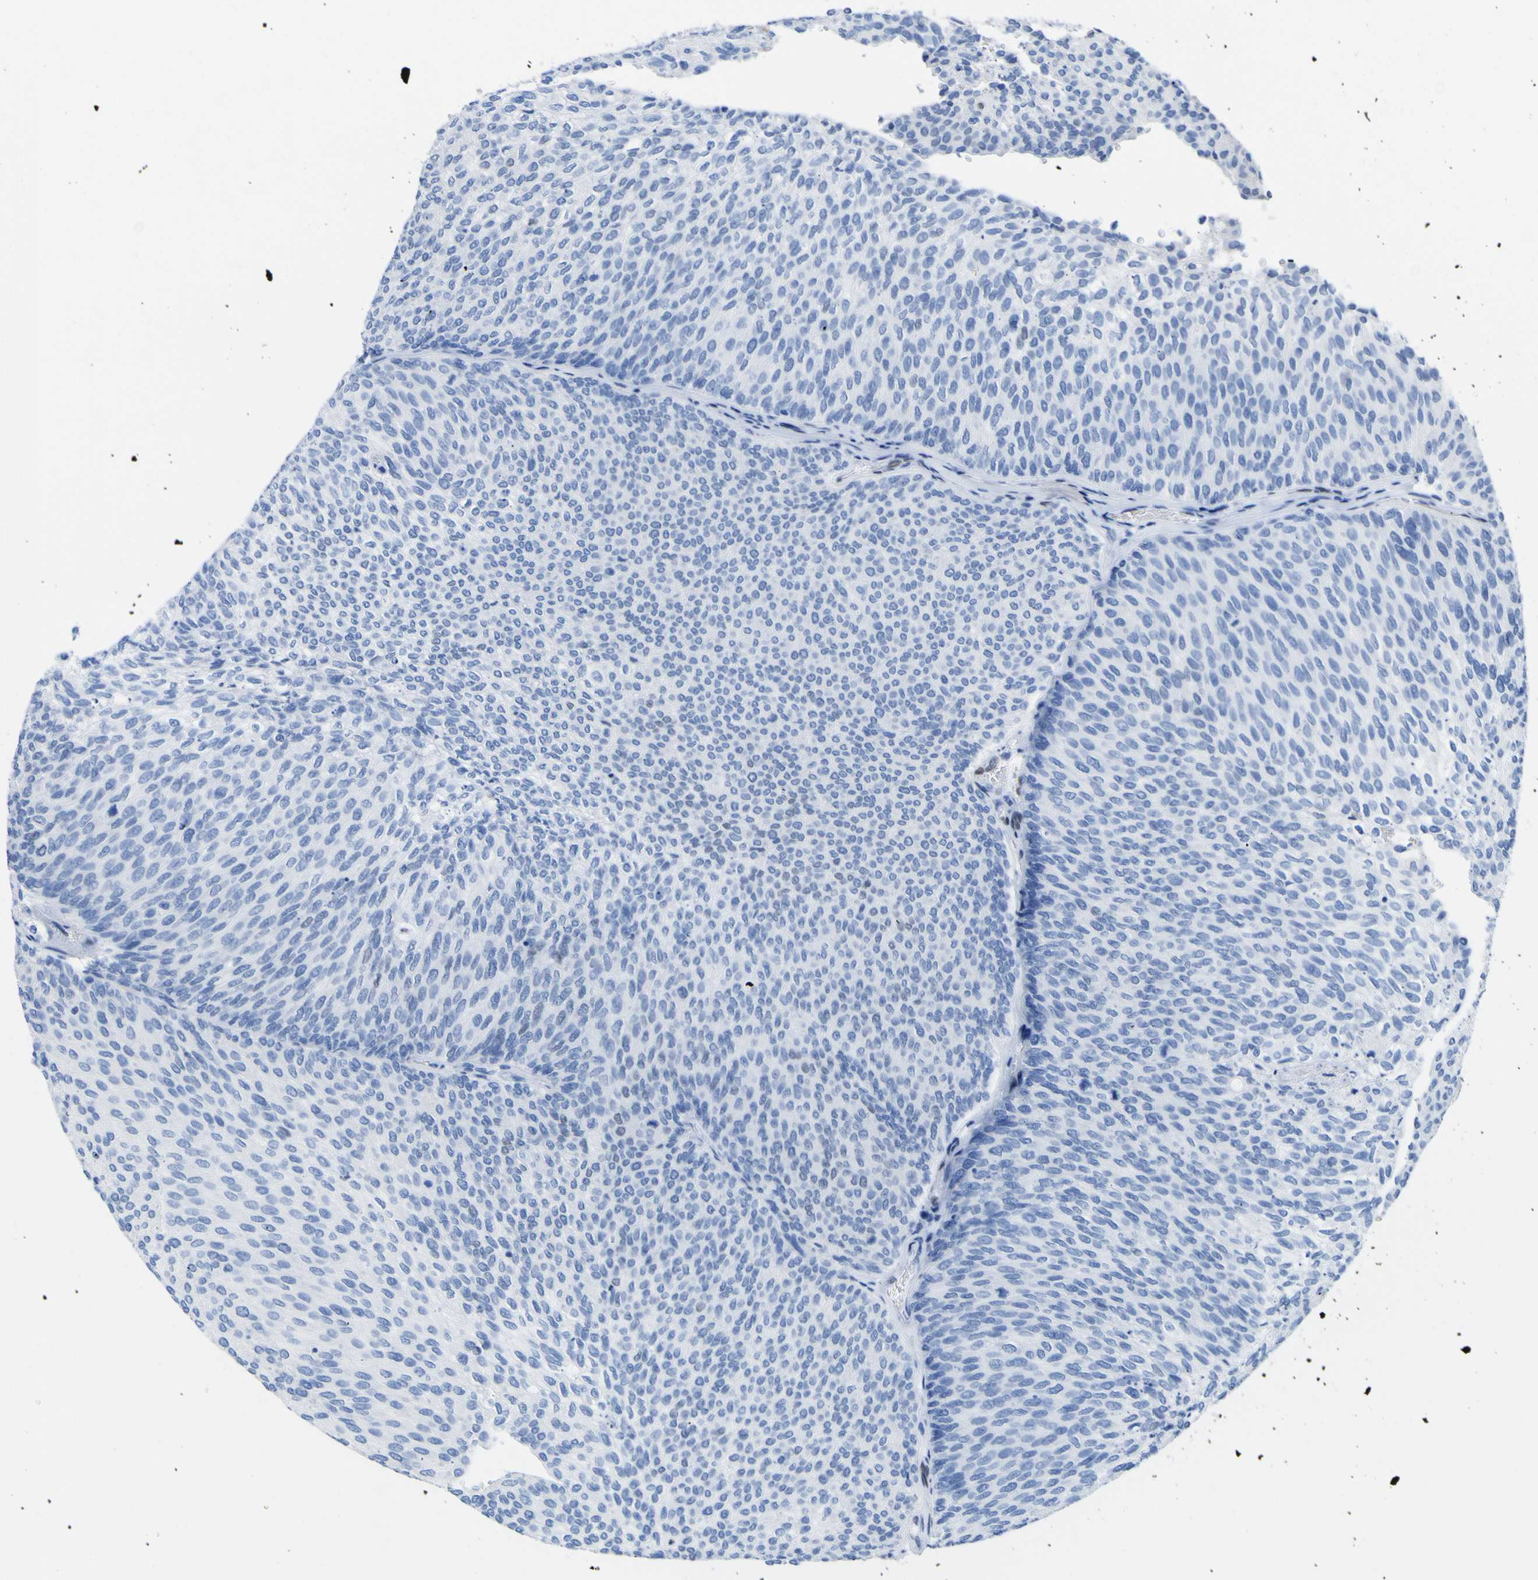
{"staining": {"intensity": "negative", "quantity": "none", "location": "none"}, "tissue": "urothelial cancer", "cell_type": "Tumor cells", "image_type": "cancer", "snomed": [{"axis": "morphology", "description": "Urothelial carcinoma, Low grade"}, {"axis": "topography", "description": "Urinary bladder"}], "caption": "Low-grade urothelial carcinoma stained for a protein using immunohistochemistry (IHC) displays no staining tumor cells.", "gene": "DACH1", "patient": {"sex": "female", "age": 79}}